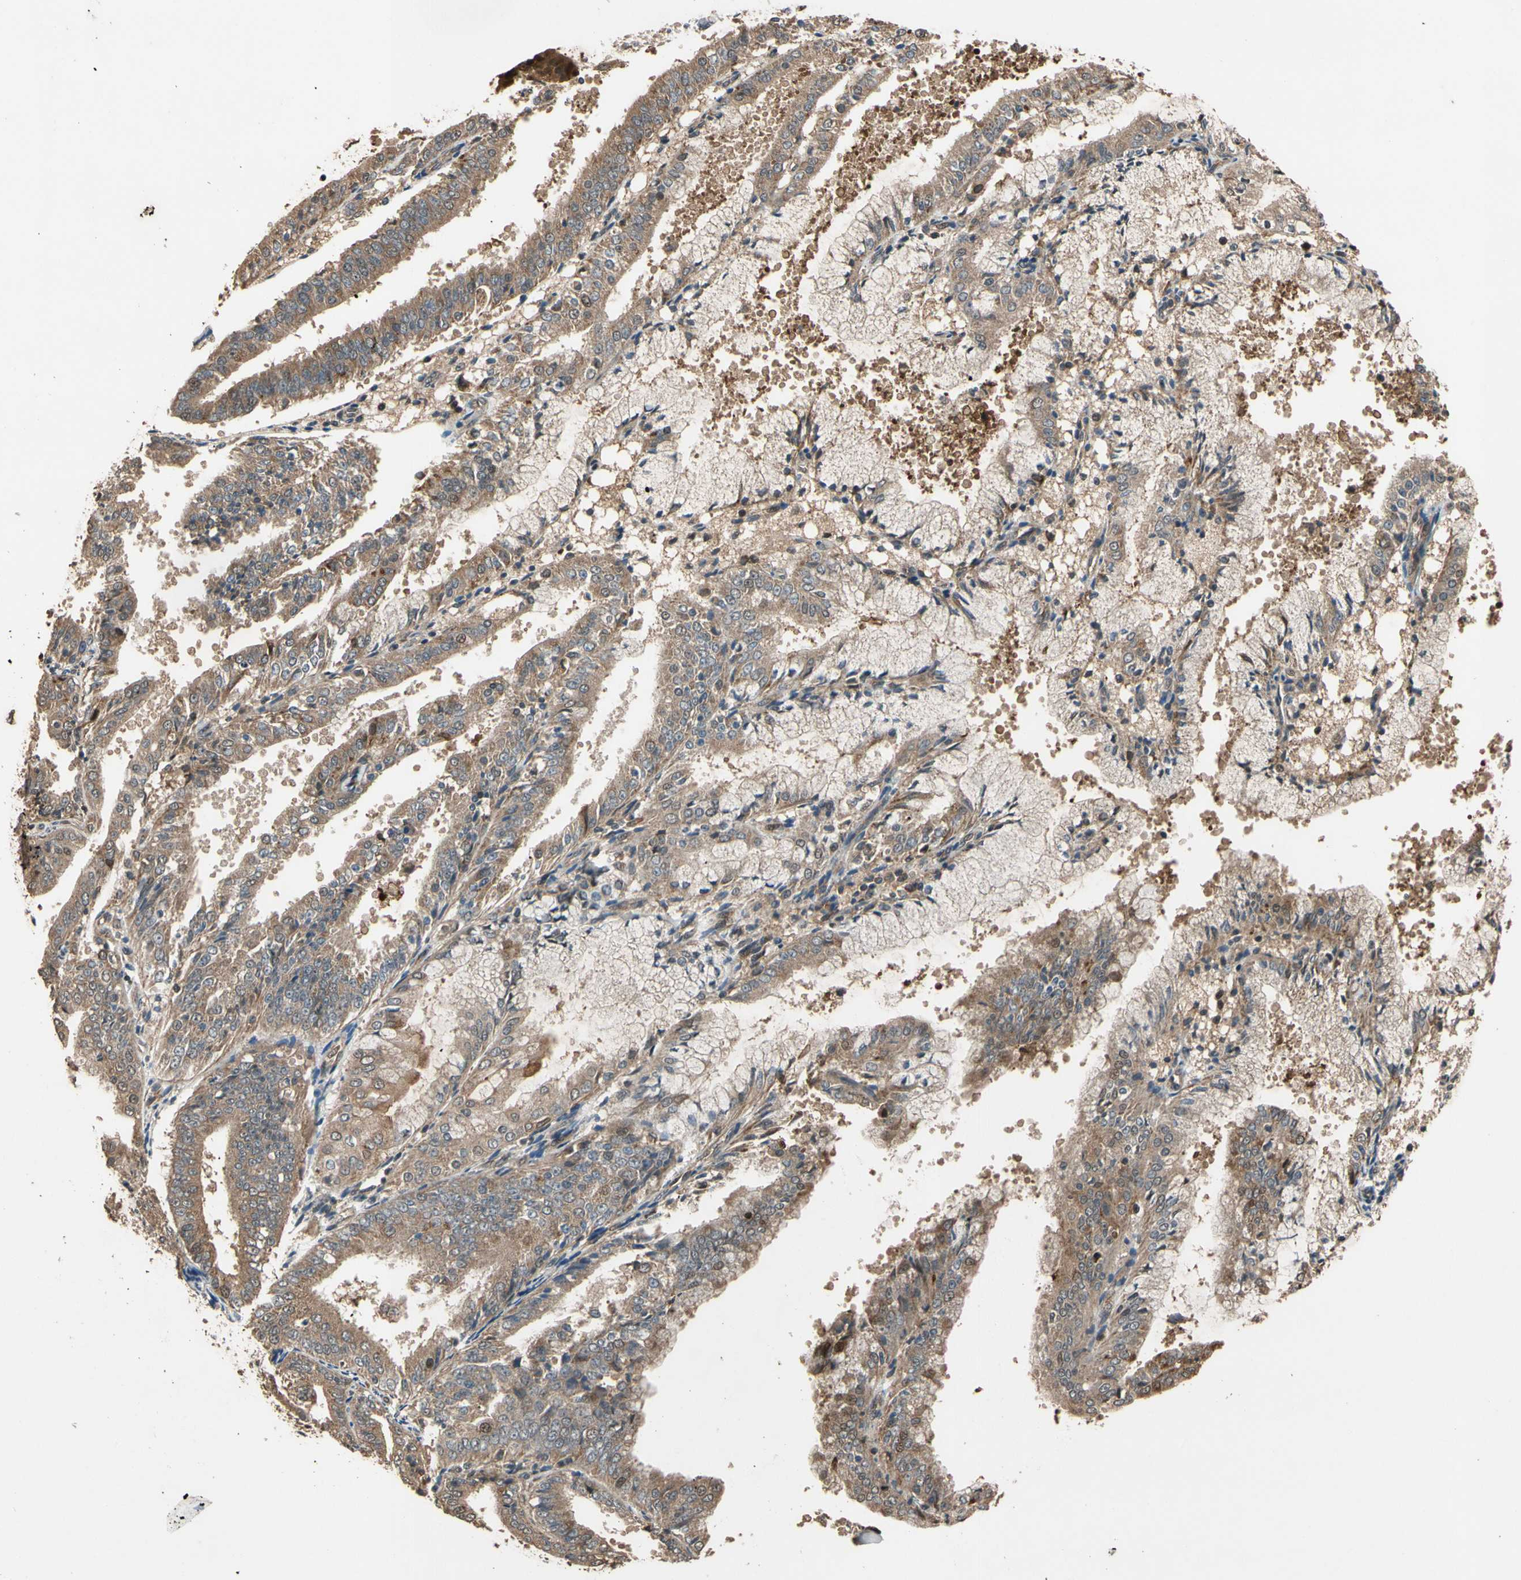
{"staining": {"intensity": "moderate", "quantity": ">75%", "location": "cytoplasmic/membranous"}, "tissue": "endometrial cancer", "cell_type": "Tumor cells", "image_type": "cancer", "snomed": [{"axis": "morphology", "description": "Adenocarcinoma, NOS"}, {"axis": "topography", "description": "Endometrium"}], "caption": "IHC (DAB) staining of human endometrial cancer displays moderate cytoplasmic/membranous protein staining in about >75% of tumor cells.", "gene": "TMEM230", "patient": {"sex": "female", "age": 63}}